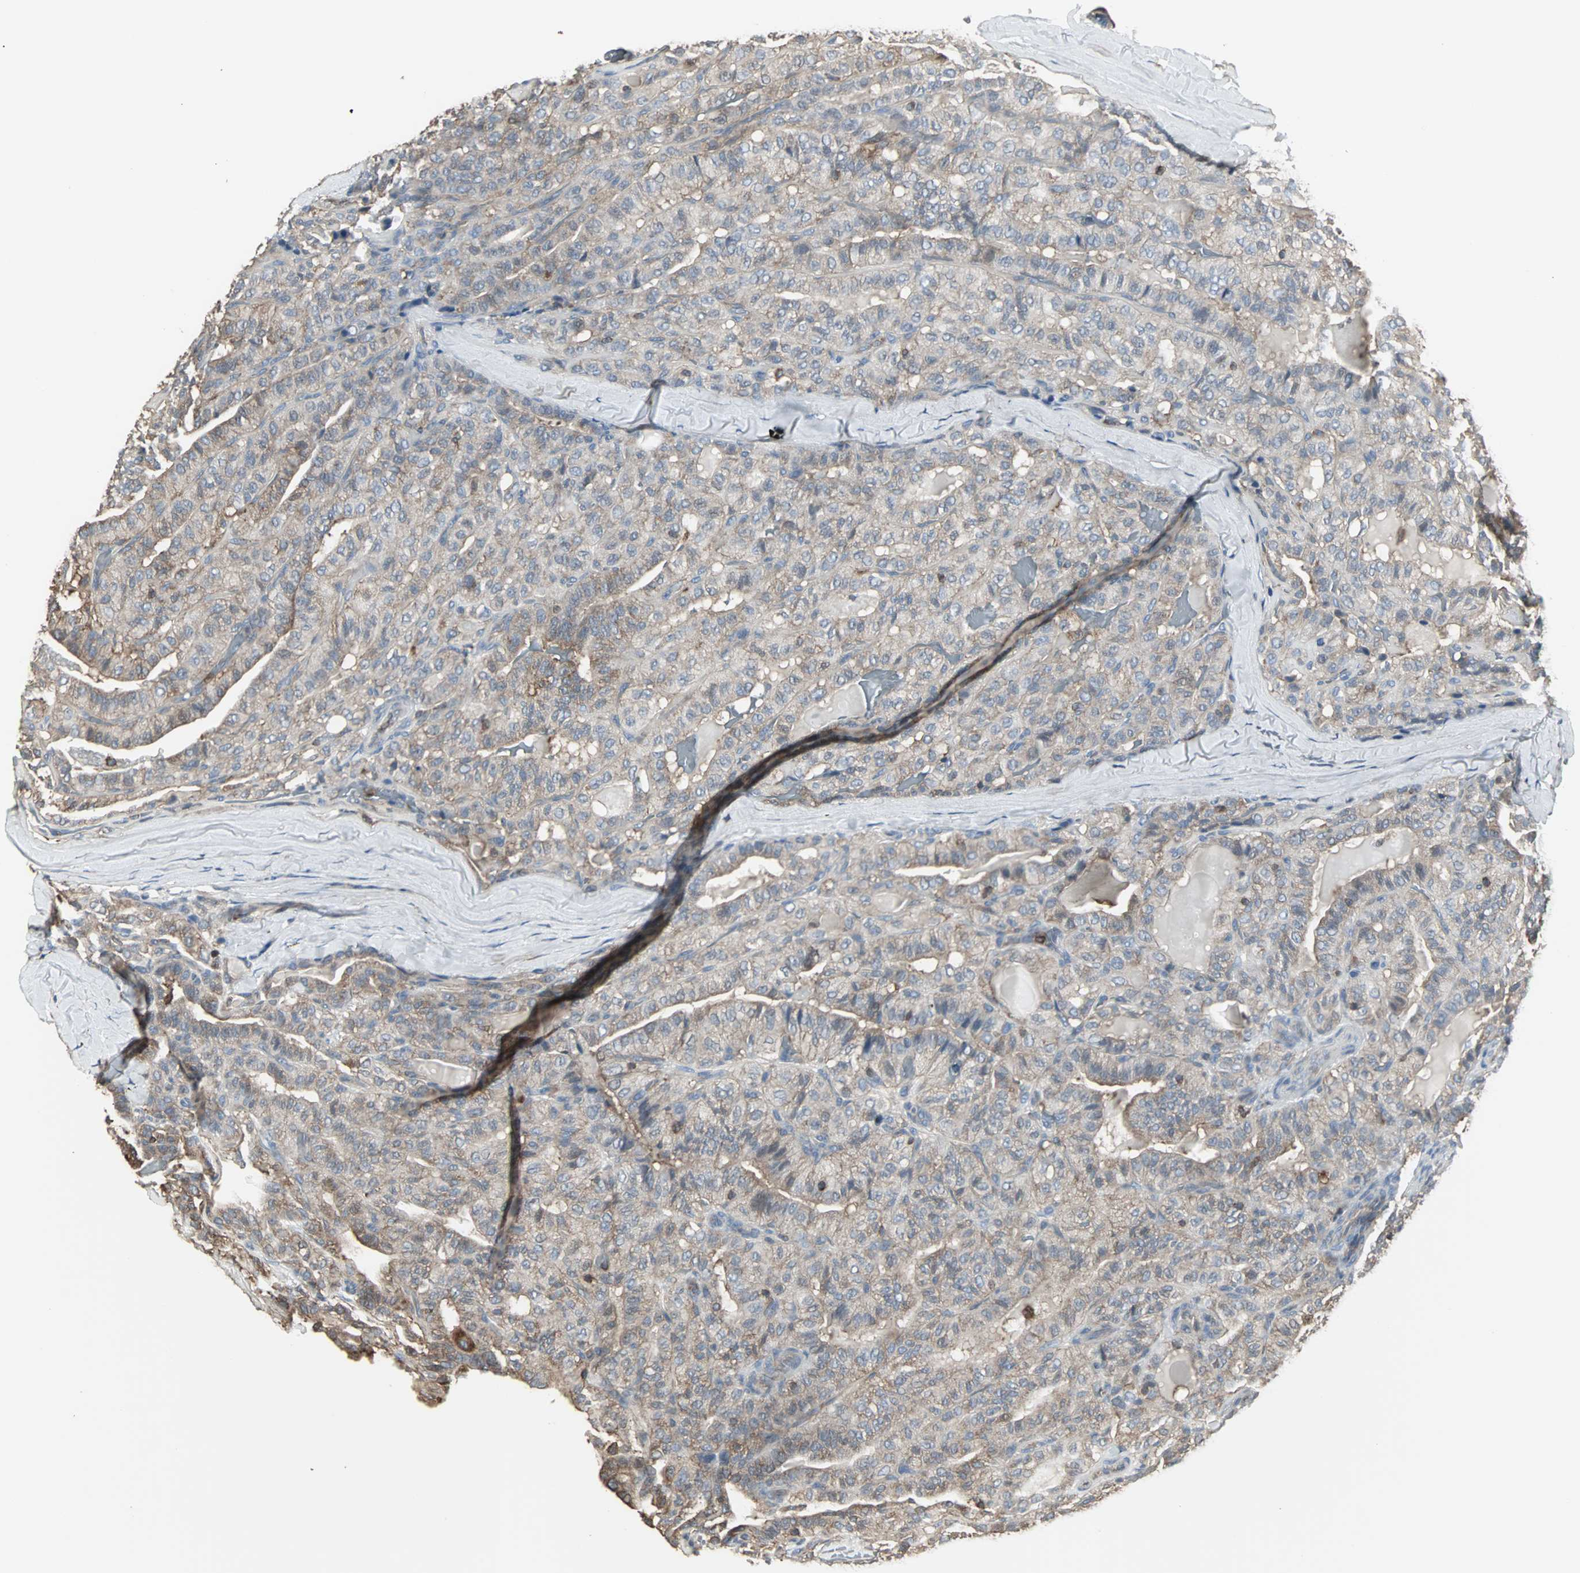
{"staining": {"intensity": "moderate", "quantity": ">75%", "location": "cytoplasmic/membranous"}, "tissue": "thyroid cancer", "cell_type": "Tumor cells", "image_type": "cancer", "snomed": [{"axis": "morphology", "description": "Papillary adenocarcinoma, NOS"}, {"axis": "topography", "description": "Thyroid gland"}], "caption": "Approximately >75% of tumor cells in thyroid cancer (papillary adenocarcinoma) display moderate cytoplasmic/membranous protein staining as visualized by brown immunohistochemical staining.", "gene": "LRRFIP1", "patient": {"sex": "male", "age": 77}}